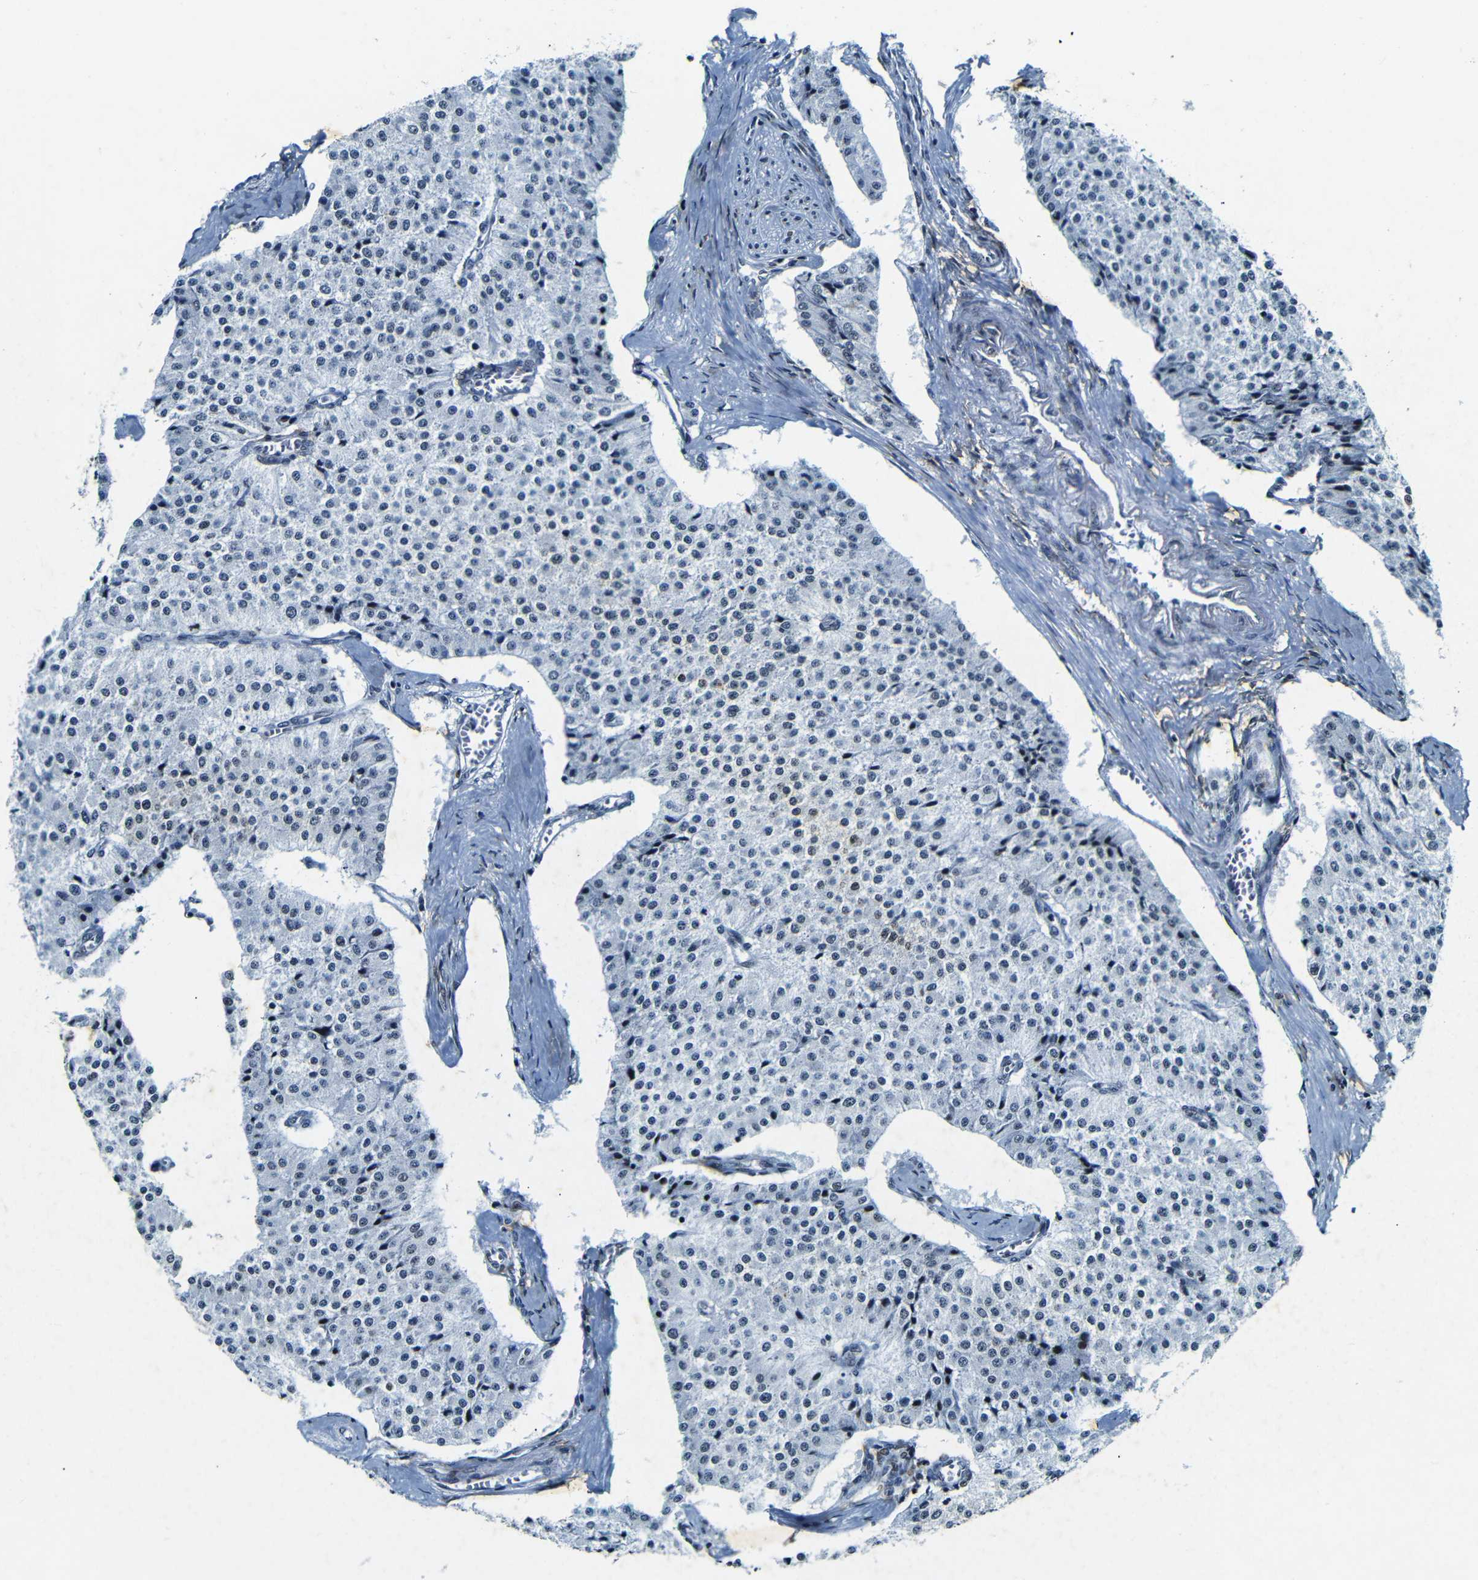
{"staining": {"intensity": "weak", "quantity": "<25%", "location": "nuclear"}, "tissue": "carcinoid", "cell_type": "Tumor cells", "image_type": "cancer", "snomed": [{"axis": "morphology", "description": "Carcinoid, malignant, NOS"}, {"axis": "topography", "description": "Colon"}], "caption": "Image shows no significant protein staining in tumor cells of carcinoid (malignant).", "gene": "SRSF1", "patient": {"sex": "female", "age": 52}}